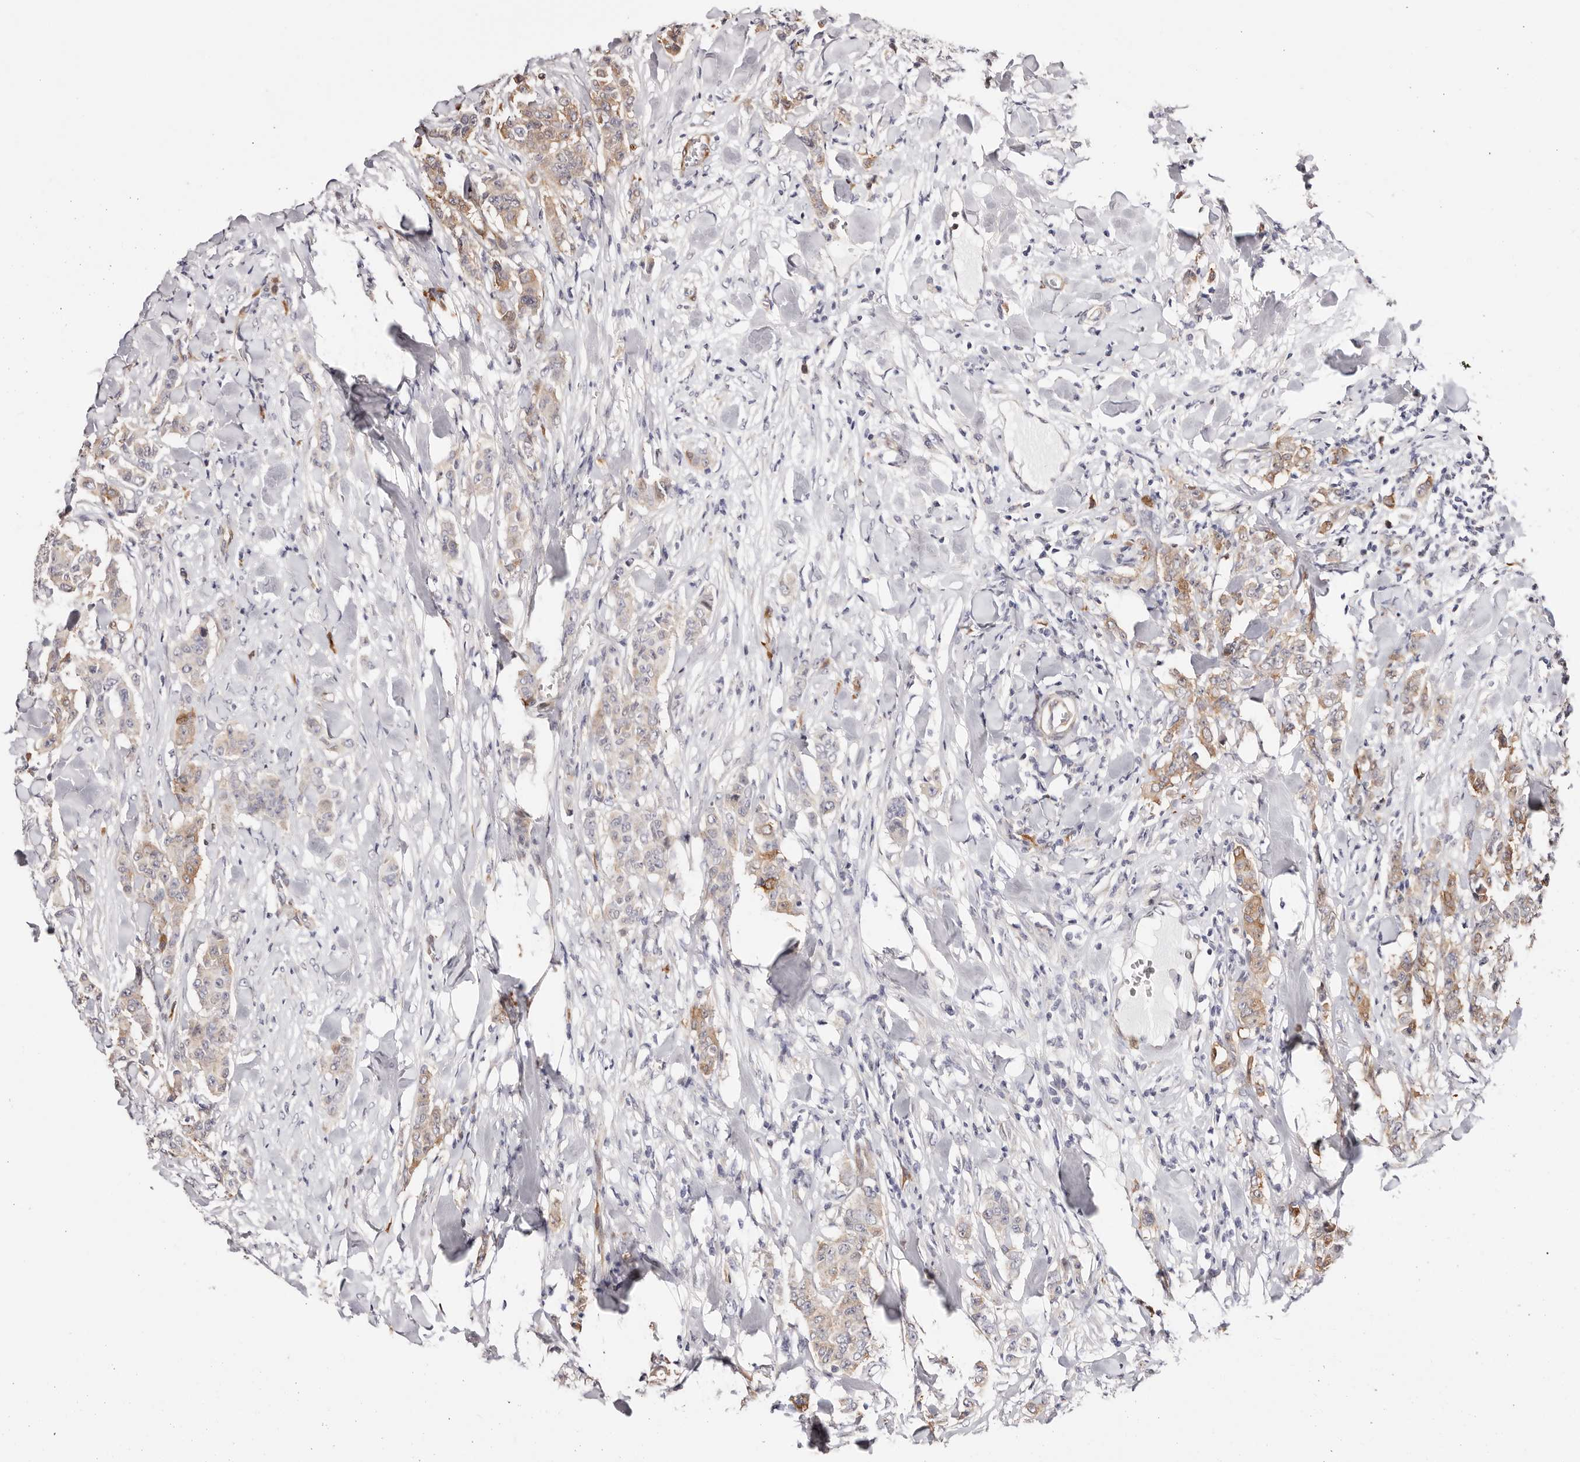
{"staining": {"intensity": "moderate", "quantity": "<25%", "location": "cytoplasmic/membranous"}, "tissue": "breast cancer", "cell_type": "Tumor cells", "image_type": "cancer", "snomed": [{"axis": "morphology", "description": "Duct carcinoma"}, {"axis": "topography", "description": "Breast"}], "caption": "Breast cancer was stained to show a protein in brown. There is low levels of moderate cytoplasmic/membranous positivity in about <25% of tumor cells. (Brightfield microscopy of DAB IHC at high magnification).", "gene": "GFOD1", "patient": {"sex": "female", "age": 40}}